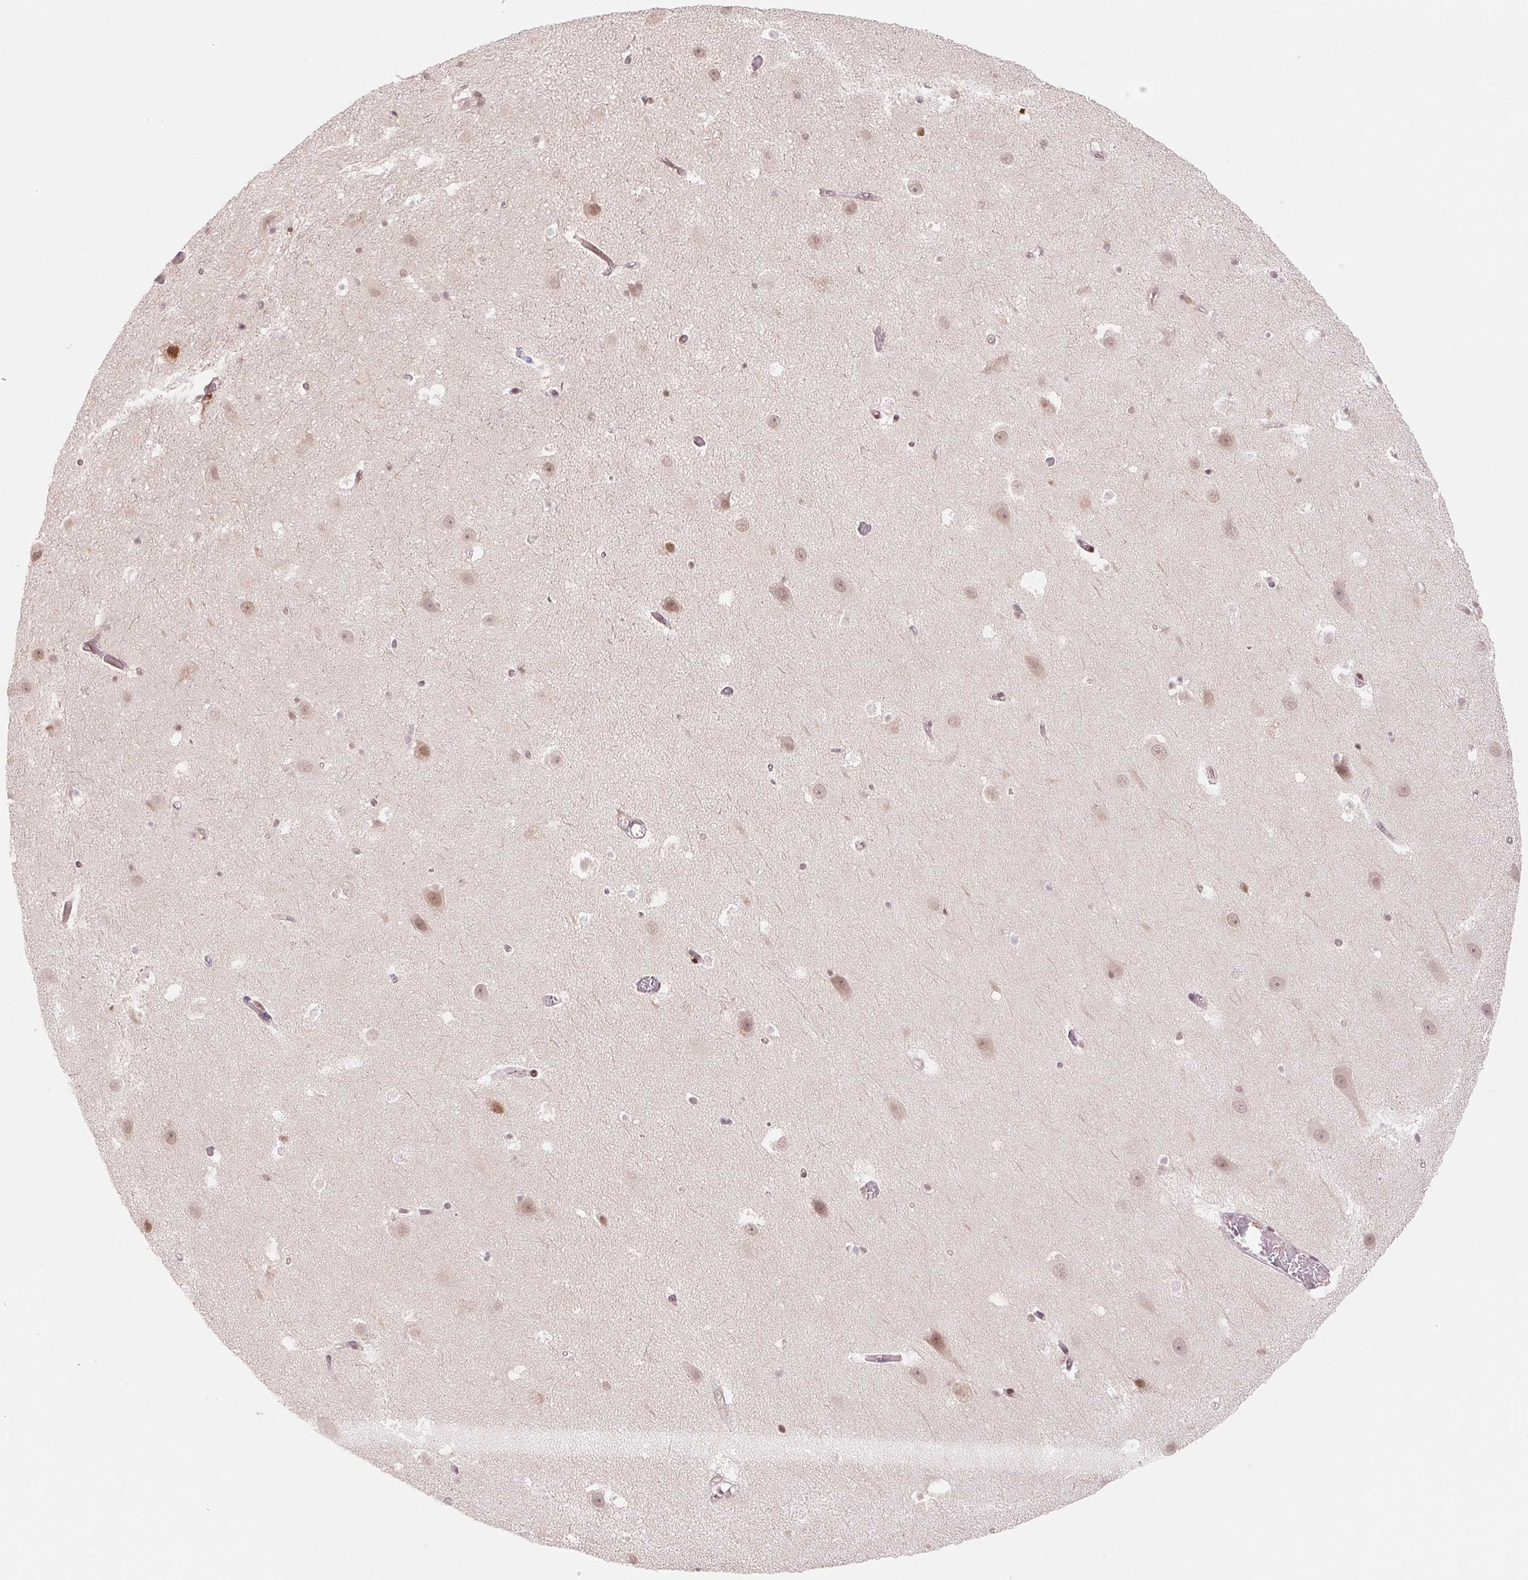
{"staining": {"intensity": "moderate", "quantity": "<25%", "location": "nuclear"}, "tissue": "hippocampus", "cell_type": "Glial cells", "image_type": "normal", "snomed": [{"axis": "morphology", "description": "Normal tissue, NOS"}, {"axis": "topography", "description": "Hippocampus"}], "caption": "The micrograph reveals staining of unremarkable hippocampus, revealing moderate nuclear protein expression (brown color) within glial cells. The staining was performed using DAB, with brown indicating positive protein expression. Nuclei are stained blue with hematoxylin.", "gene": "DNAJB6", "patient": {"sex": "male", "age": 26}}